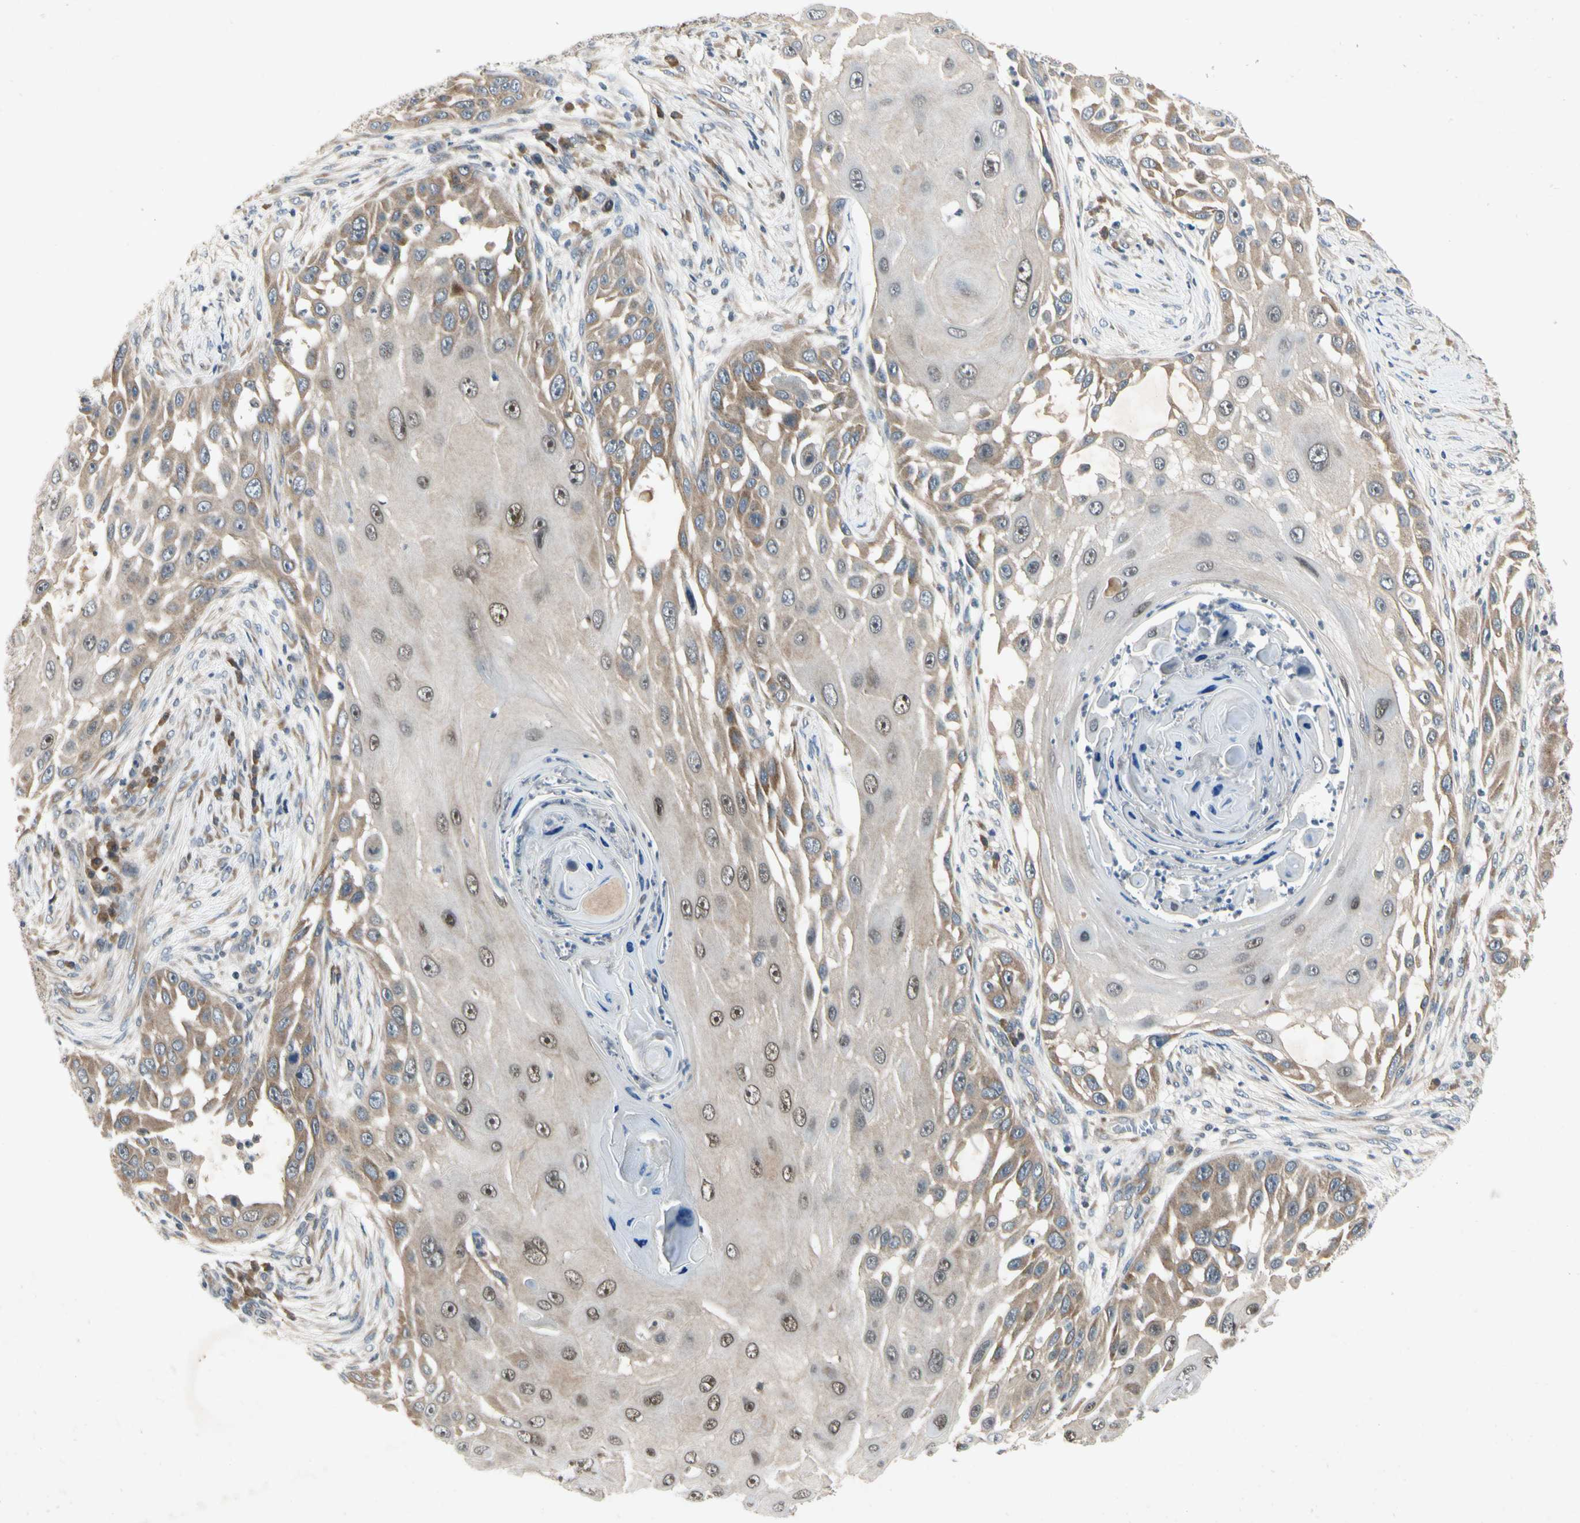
{"staining": {"intensity": "moderate", "quantity": ">75%", "location": "cytoplasmic/membranous,nuclear"}, "tissue": "skin cancer", "cell_type": "Tumor cells", "image_type": "cancer", "snomed": [{"axis": "morphology", "description": "Squamous cell carcinoma, NOS"}, {"axis": "topography", "description": "Skin"}], "caption": "Immunohistochemical staining of human skin squamous cell carcinoma reveals moderate cytoplasmic/membranous and nuclear protein expression in approximately >75% of tumor cells.", "gene": "RPS6KB2", "patient": {"sex": "female", "age": 44}}